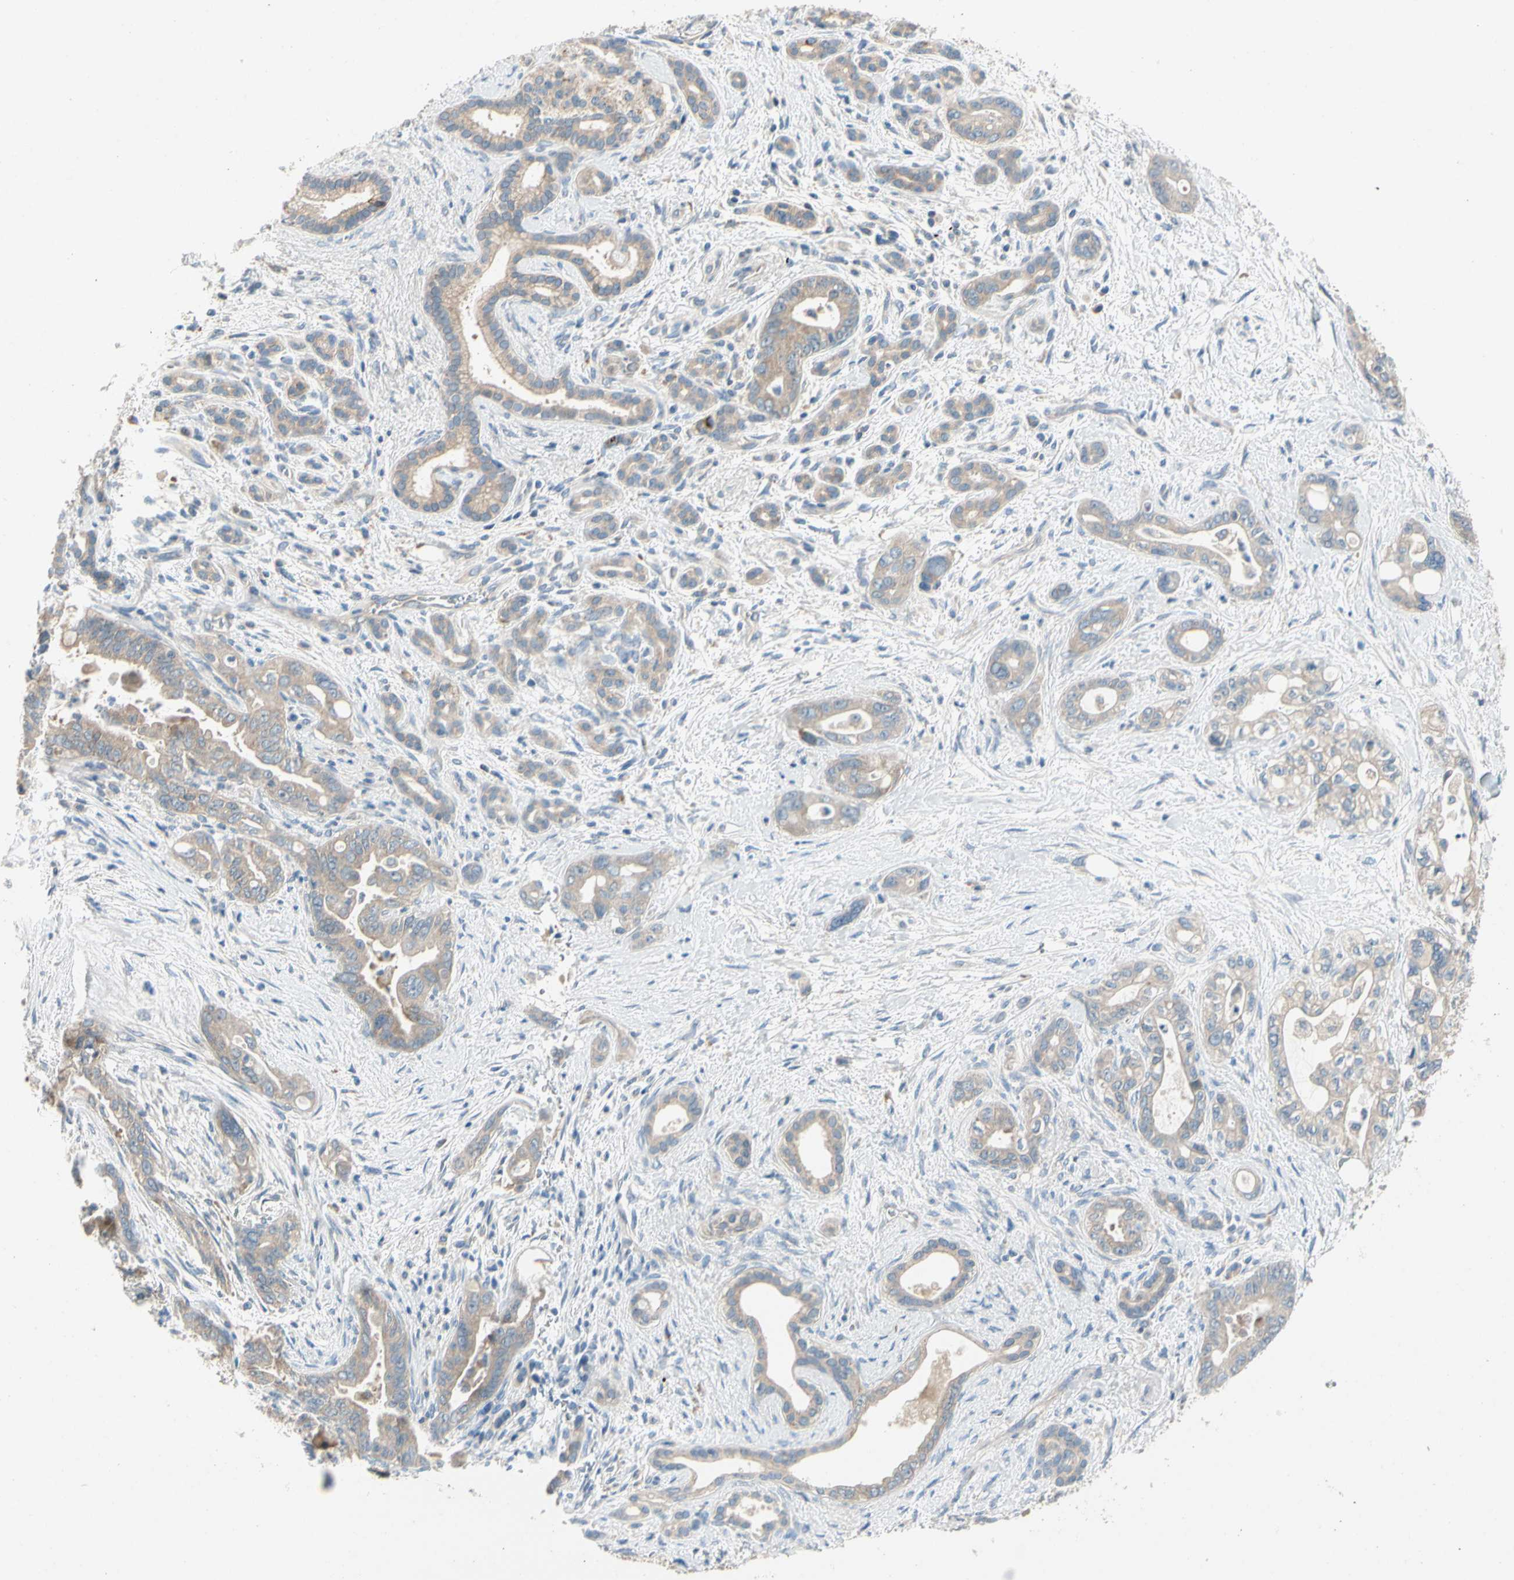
{"staining": {"intensity": "weak", "quantity": ">75%", "location": "cytoplasmic/membranous"}, "tissue": "pancreatic cancer", "cell_type": "Tumor cells", "image_type": "cancer", "snomed": [{"axis": "morphology", "description": "Adenocarcinoma, NOS"}, {"axis": "topography", "description": "Pancreas"}], "caption": "The histopathology image displays a brown stain indicating the presence of a protein in the cytoplasmic/membranous of tumor cells in adenocarcinoma (pancreatic). The protein is stained brown, and the nuclei are stained in blue (DAB IHC with brightfield microscopy, high magnification).", "gene": "KLHDC8B", "patient": {"sex": "male", "age": 70}}